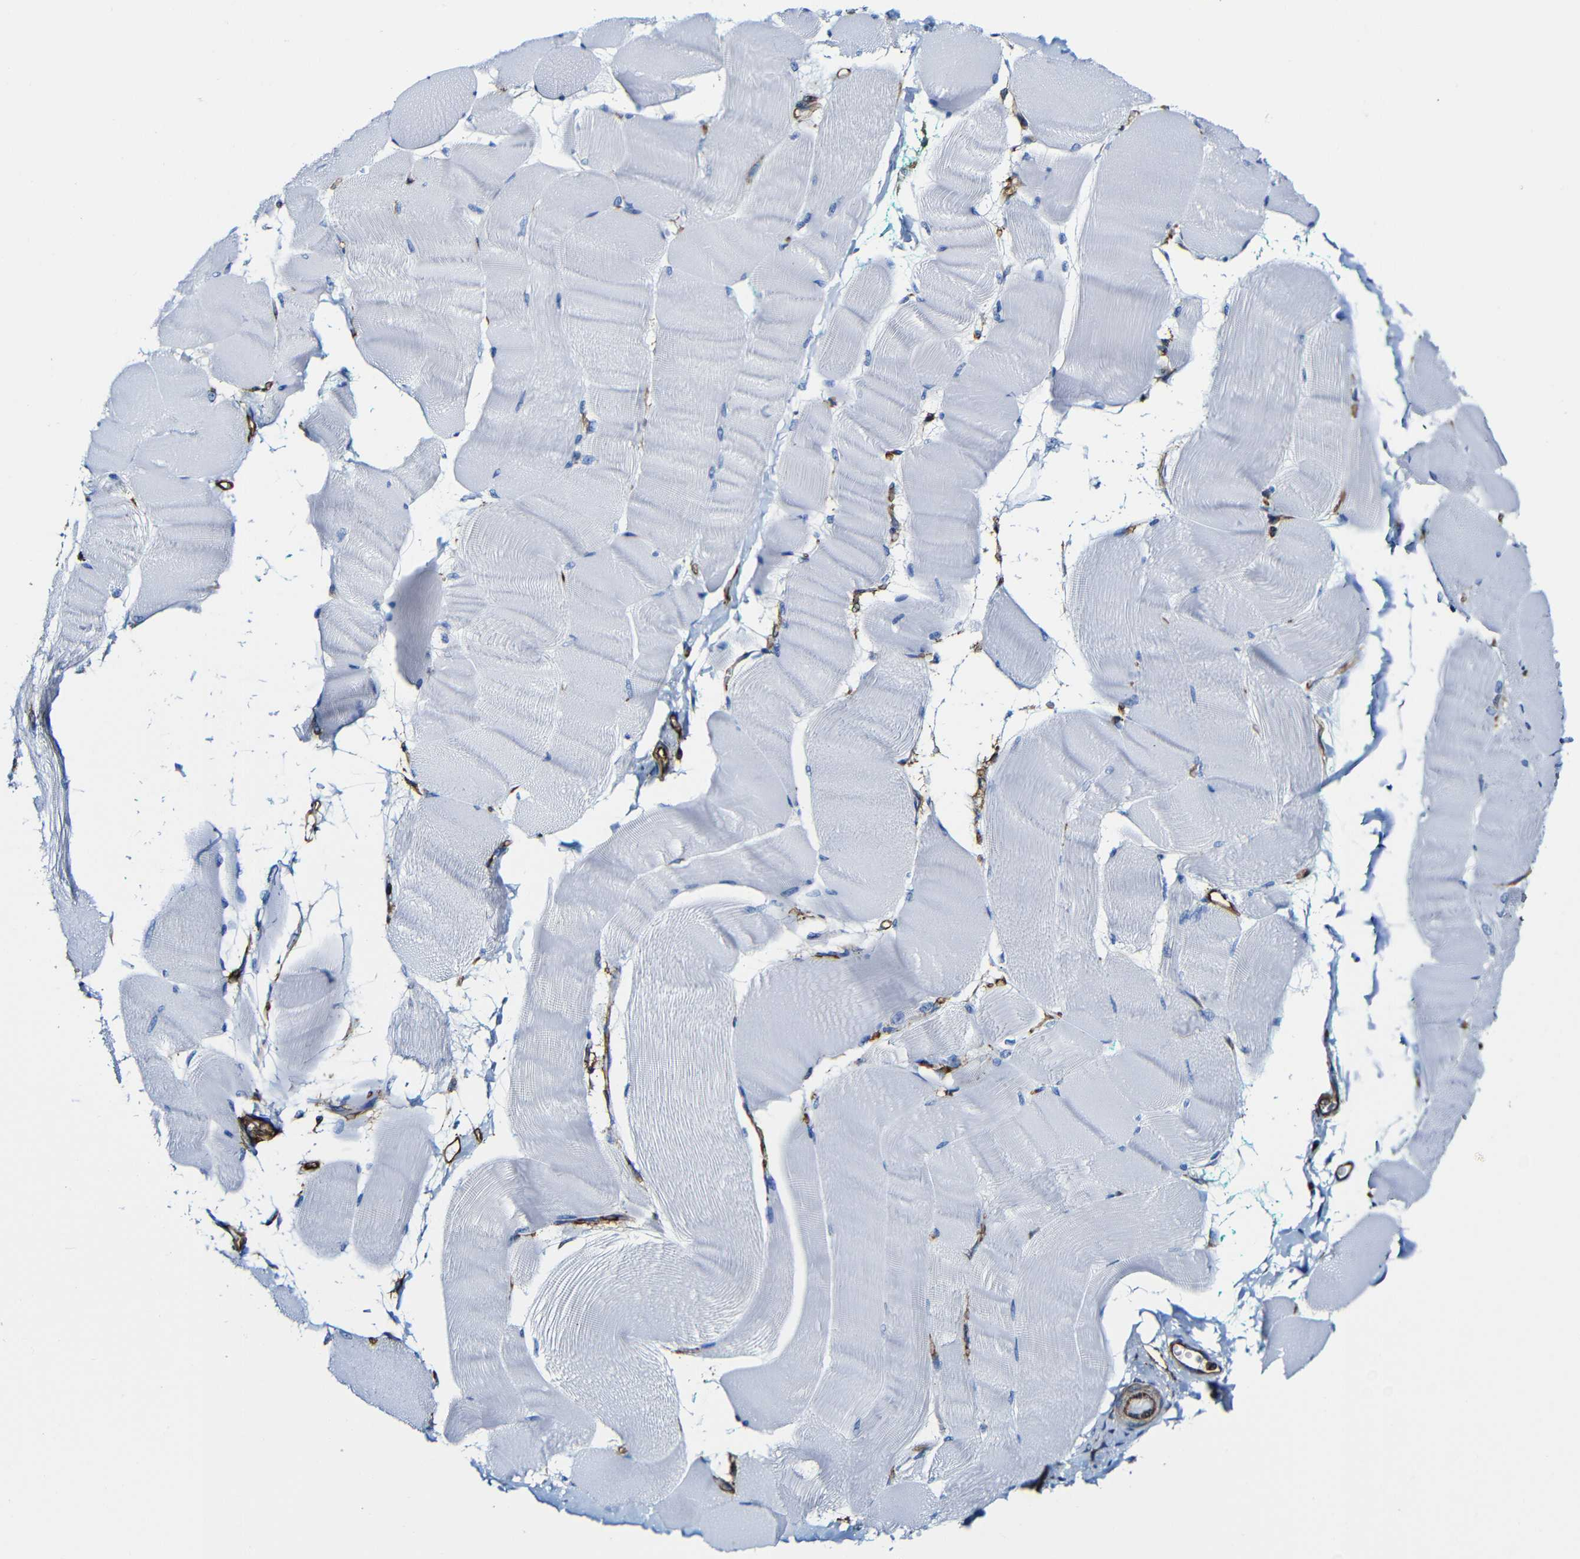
{"staining": {"intensity": "negative", "quantity": "none", "location": "none"}, "tissue": "skeletal muscle", "cell_type": "Myocytes", "image_type": "normal", "snomed": [{"axis": "morphology", "description": "Normal tissue, NOS"}, {"axis": "morphology", "description": "Squamous cell carcinoma, NOS"}, {"axis": "topography", "description": "Skeletal muscle"}], "caption": "This histopathology image is of unremarkable skeletal muscle stained with immunohistochemistry to label a protein in brown with the nuclei are counter-stained blue. There is no positivity in myocytes. The staining was performed using DAB (3,3'-diaminobenzidine) to visualize the protein expression in brown, while the nuclei were stained in blue with hematoxylin (Magnification: 20x).", "gene": "MSN", "patient": {"sex": "male", "age": 51}}